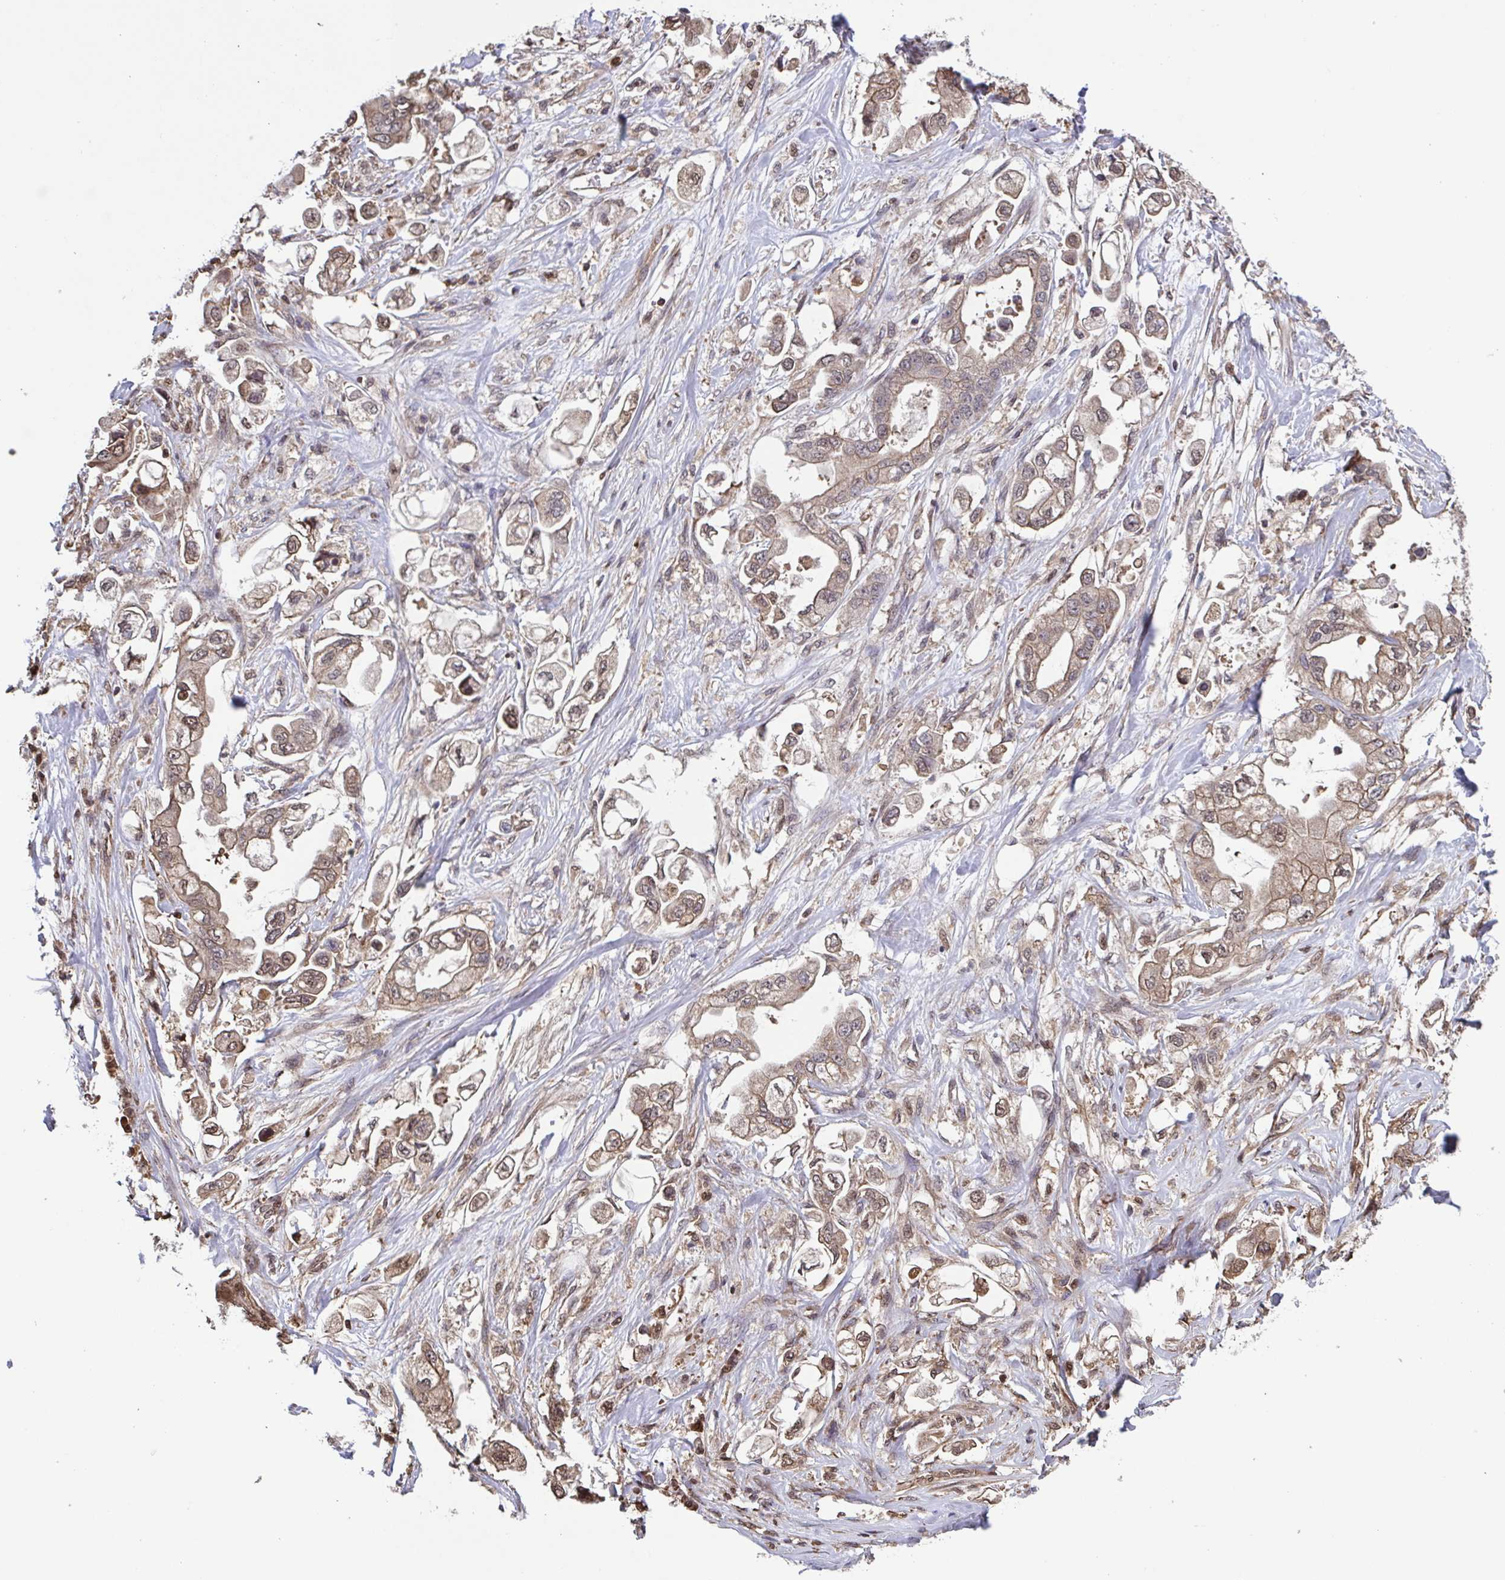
{"staining": {"intensity": "moderate", "quantity": ">75%", "location": "cytoplasmic/membranous,nuclear"}, "tissue": "stomach cancer", "cell_type": "Tumor cells", "image_type": "cancer", "snomed": [{"axis": "morphology", "description": "Adenocarcinoma, NOS"}, {"axis": "topography", "description": "Stomach"}], "caption": "Stomach adenocarcinoma stained for a protein shows moderate cytoplasmic/membranous and nuclear positivity in tumor cells.", "gene": "SEC63", "patient": {"sex": "male", "age": 62}}